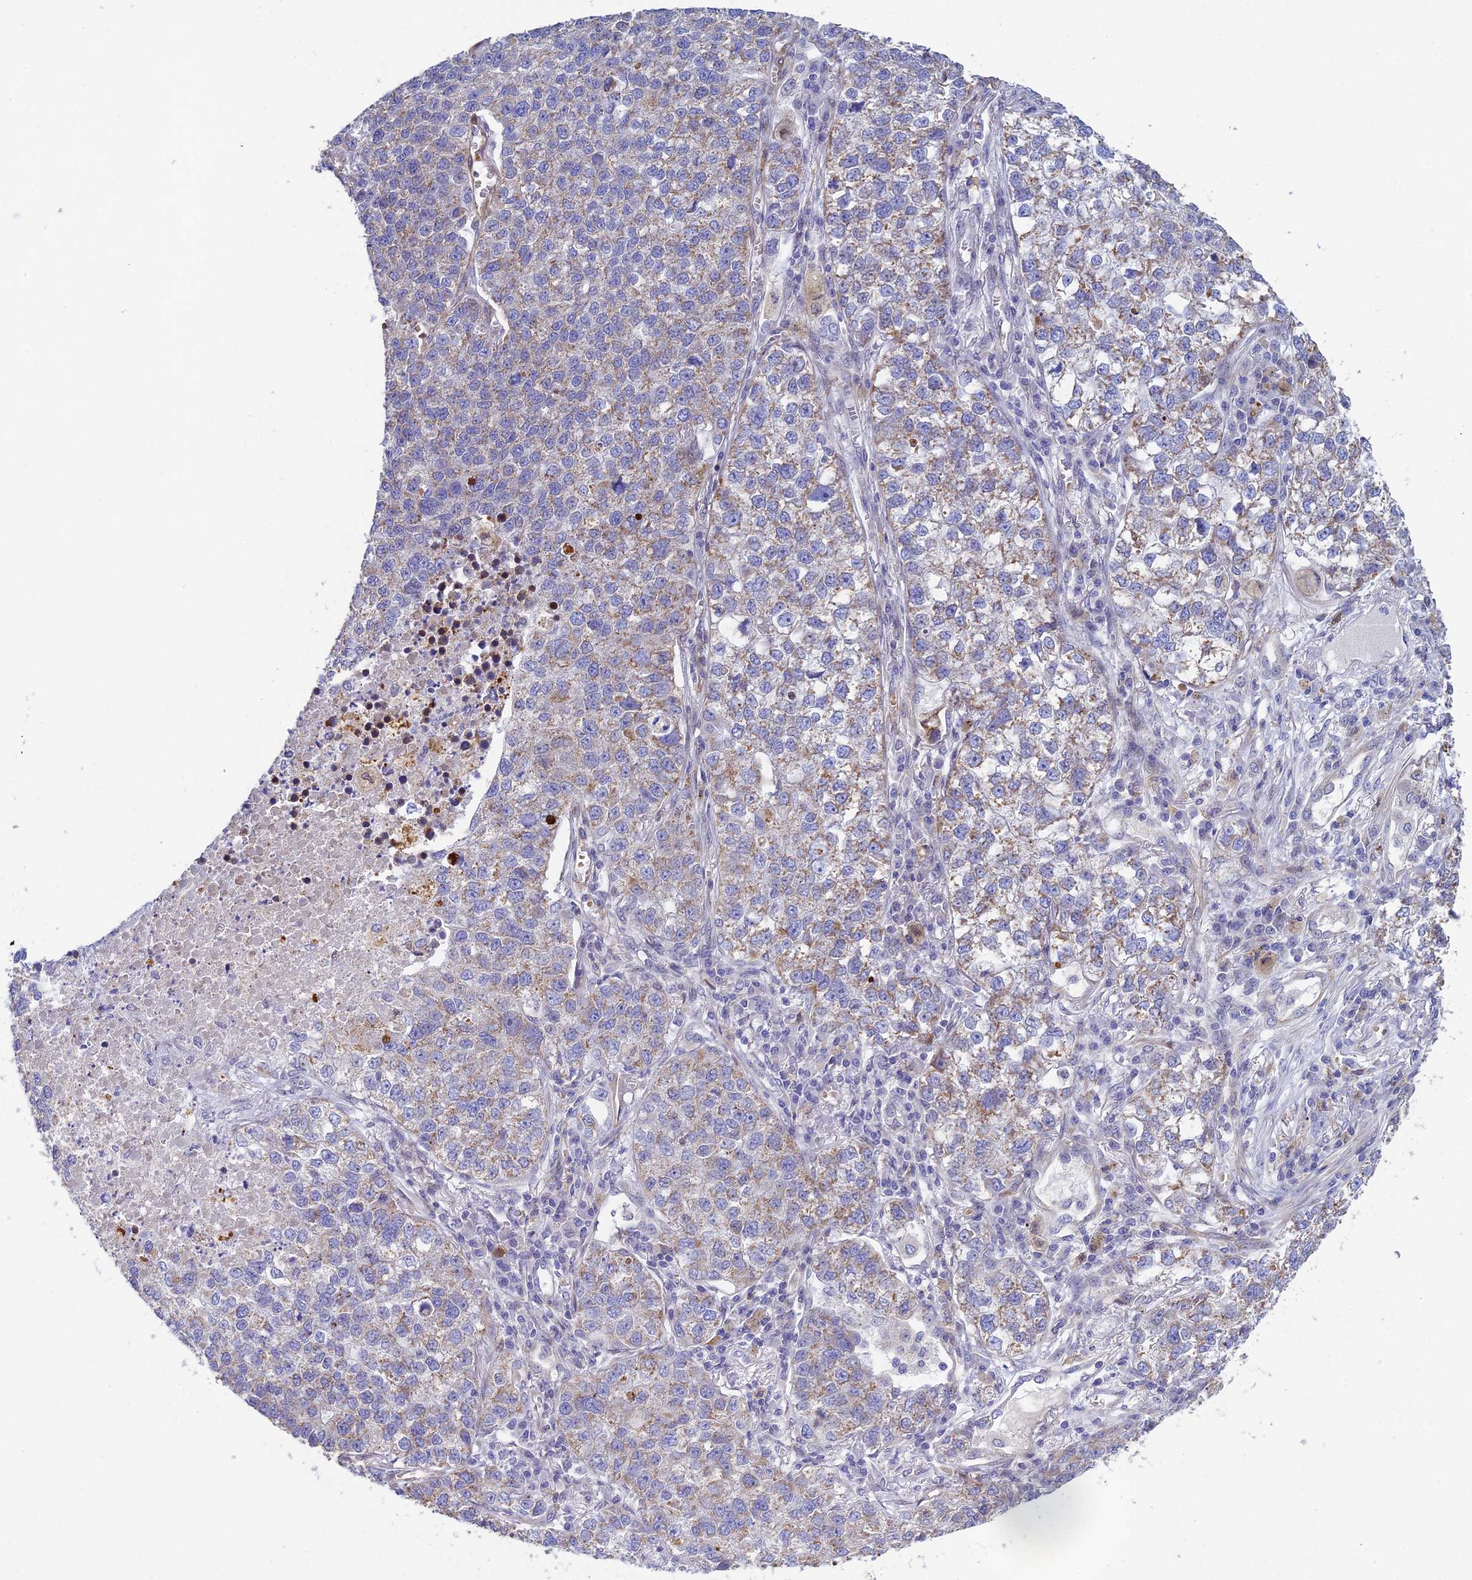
{"staining": {"intensity": "weak", "quantity": "25%-75%", "location": "cytoplasmic/membranous"}, "tissue": "lung cancer", "cell_type": "Tumor cells", "image_type": "cancer", "snomed": [{"axis": "morphology", "description": "Adenocarcinoma, NOS"}, {"axis": "topography", "description": "Lung"}], "caption": "This is an image of IHC staining of adenocarcinoma (lung), which shows weak positivity in the cytoplasmic/membranous of tumor cells.", "gene": "CSPG4", "patient": {"sex": "male", "age": 49}}